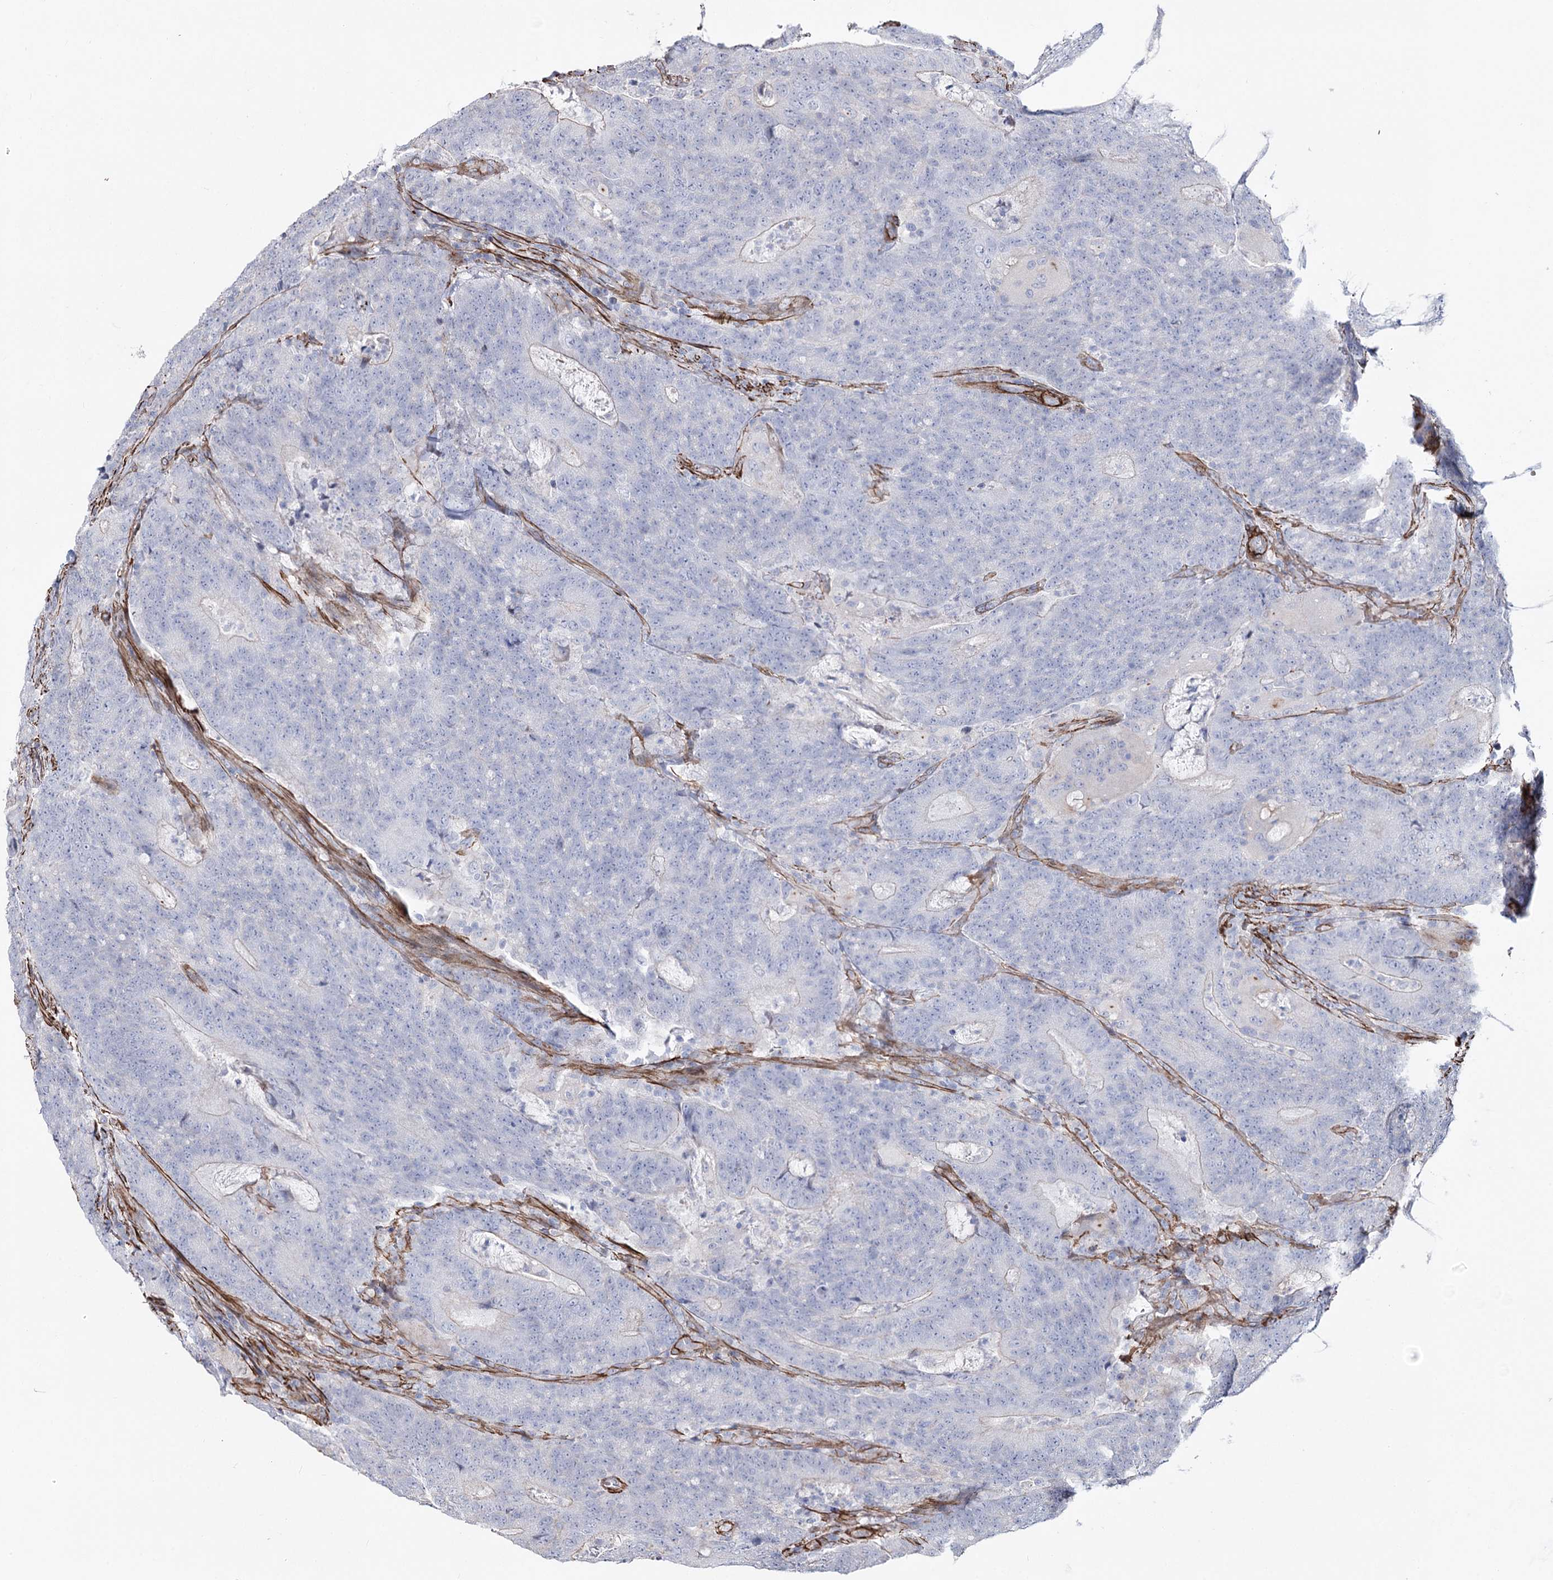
{"staining": {"intensity": "negative", "quantity": "none", "location": "none"}, "tissue": "colorectal cancer", "cell_type": "Tumor cells", "image_type": "cancer", "snomed": [{"axis": "morphology", "description": "Normal tissue, NOS"}, {"axis": "morphology", "description": "Adenocarcinoma, NOS"}, {"axis": "topography", "description": "Colon"}], "caption": "This image is of adenocarcinoma (colorectal) stained with immunohistochemistry to label a protein in brown with the nuclei are counter-stained blue. There is no staining in tumor cells.", "gene": "ARHGAP20", "patient": {"sex": "female", "age": 75}}